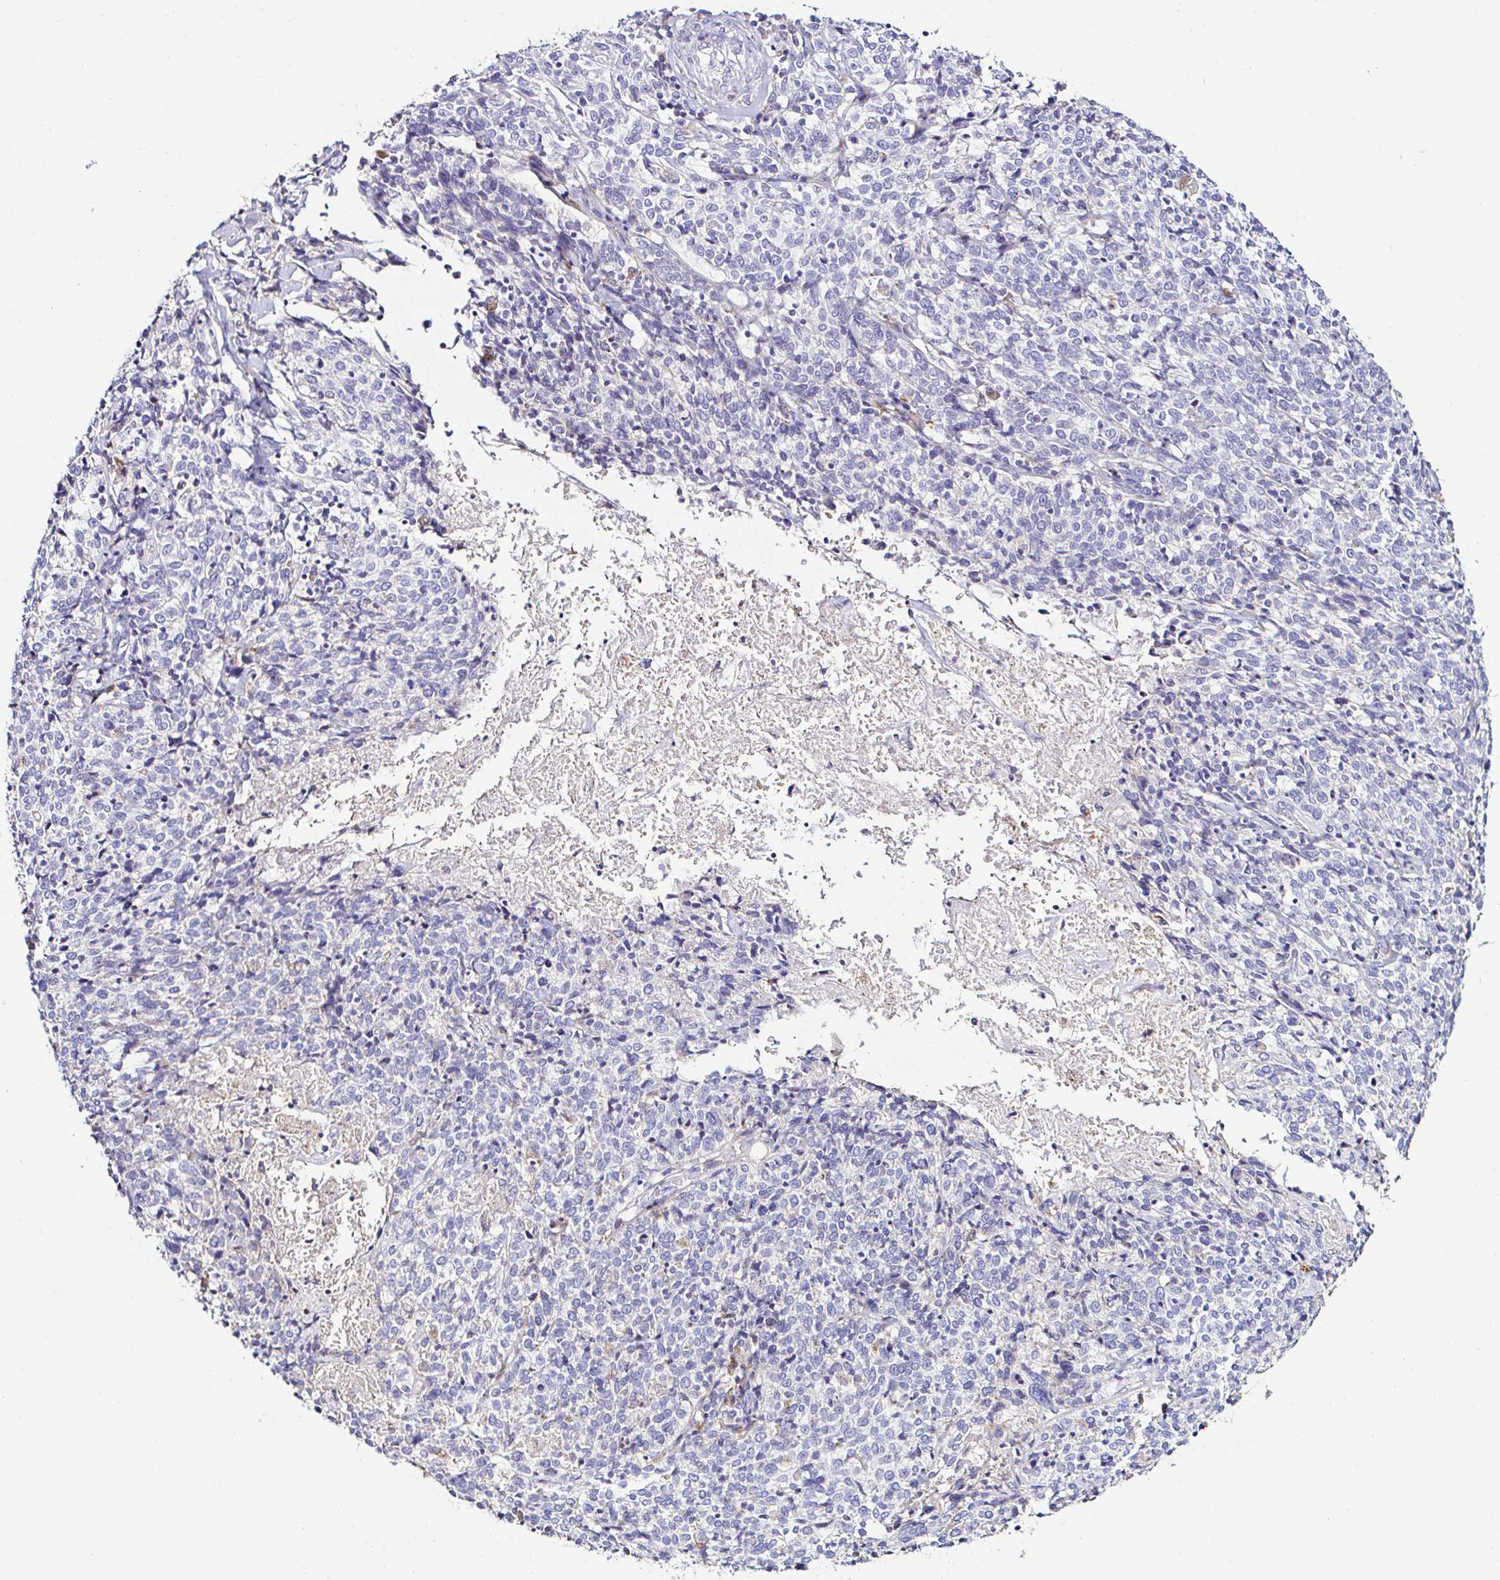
{"staining": {"intensity": "negative", "quantity": "none", "location": "none"}, "tissue": "cervical cancer", "cell_type": "Tumor cells", "image_type": "cancer", "snomed": [{"axis": "morphology", "description": "Squamous cell carcinoma, NOS"}, {"axis": "topography", "description": "Cervix"}], "caption": "Tumor cells show no significant positivity in cervical cancer. Nuclei are stained in blue.", "gene": "GALNS", "patient": {"sex": "female", "age": 46}}